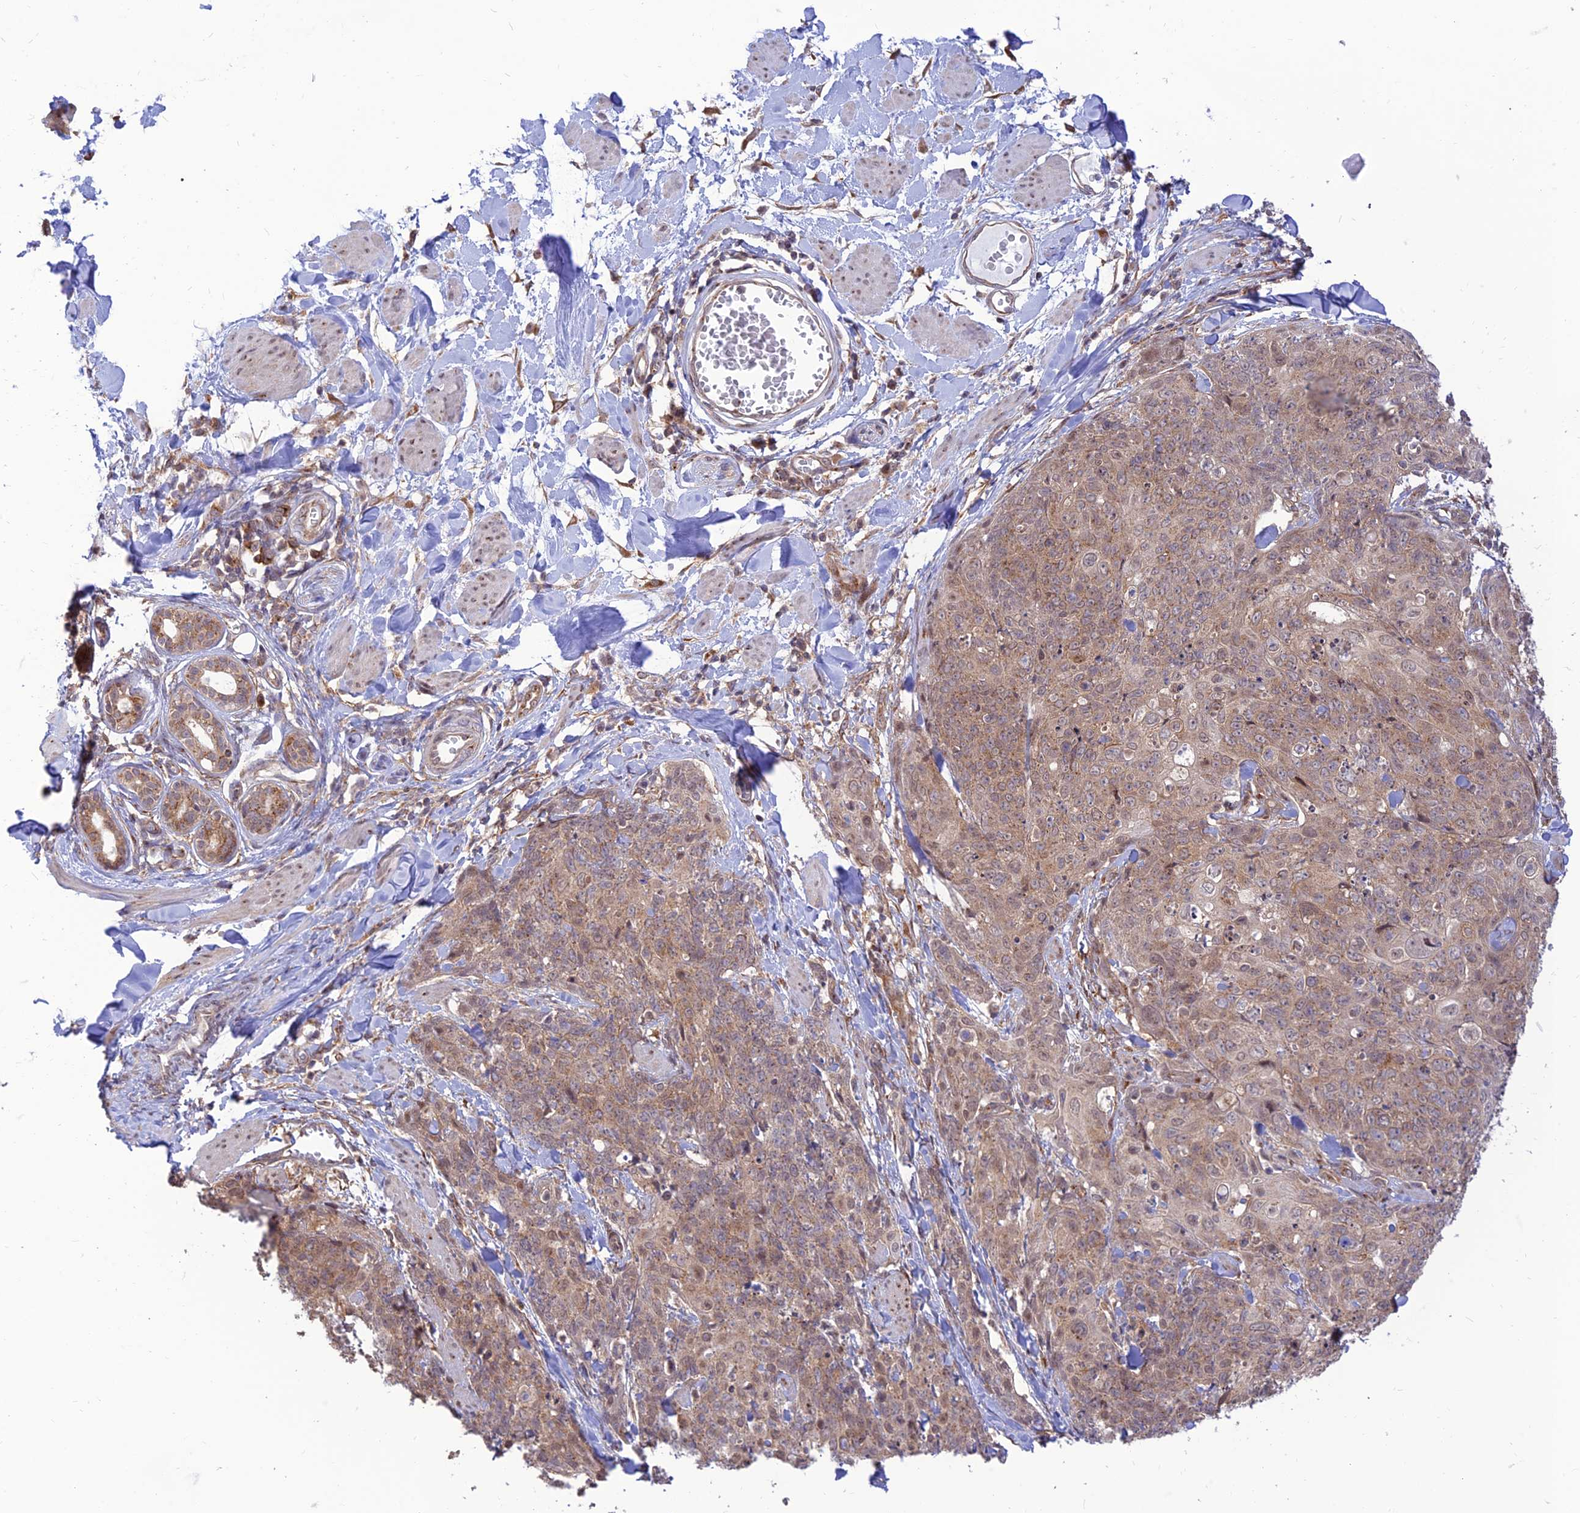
{"staining": {"intensity": "weak", "quantity": ">75%", "location": "cytoplasmic/membranous"}, "tissue": "skin cancer", "cell_type": "Tumor cells", "image_type": "cancer", "snomed": [{"axis": "morphology", "description": "Squamous cell carcinoma, NOS"}, {"axis": "topography", "description": "Skin"}, {"axis": "topography", "description": "Vulva"}], "caption": "A high-resolution histopathology image shows immunohistochemistry staining of skin squamous cell carcinoma, which displays weak cytoplasmic/membranous staining in about >75% of tumor cells. (Stains: DAB in brown, nuclei in blue, Microscopy: brightfield microscopy at high magnification).", "gene": "GOLGA3", "patient": {"sex": "female", "age": 85}}